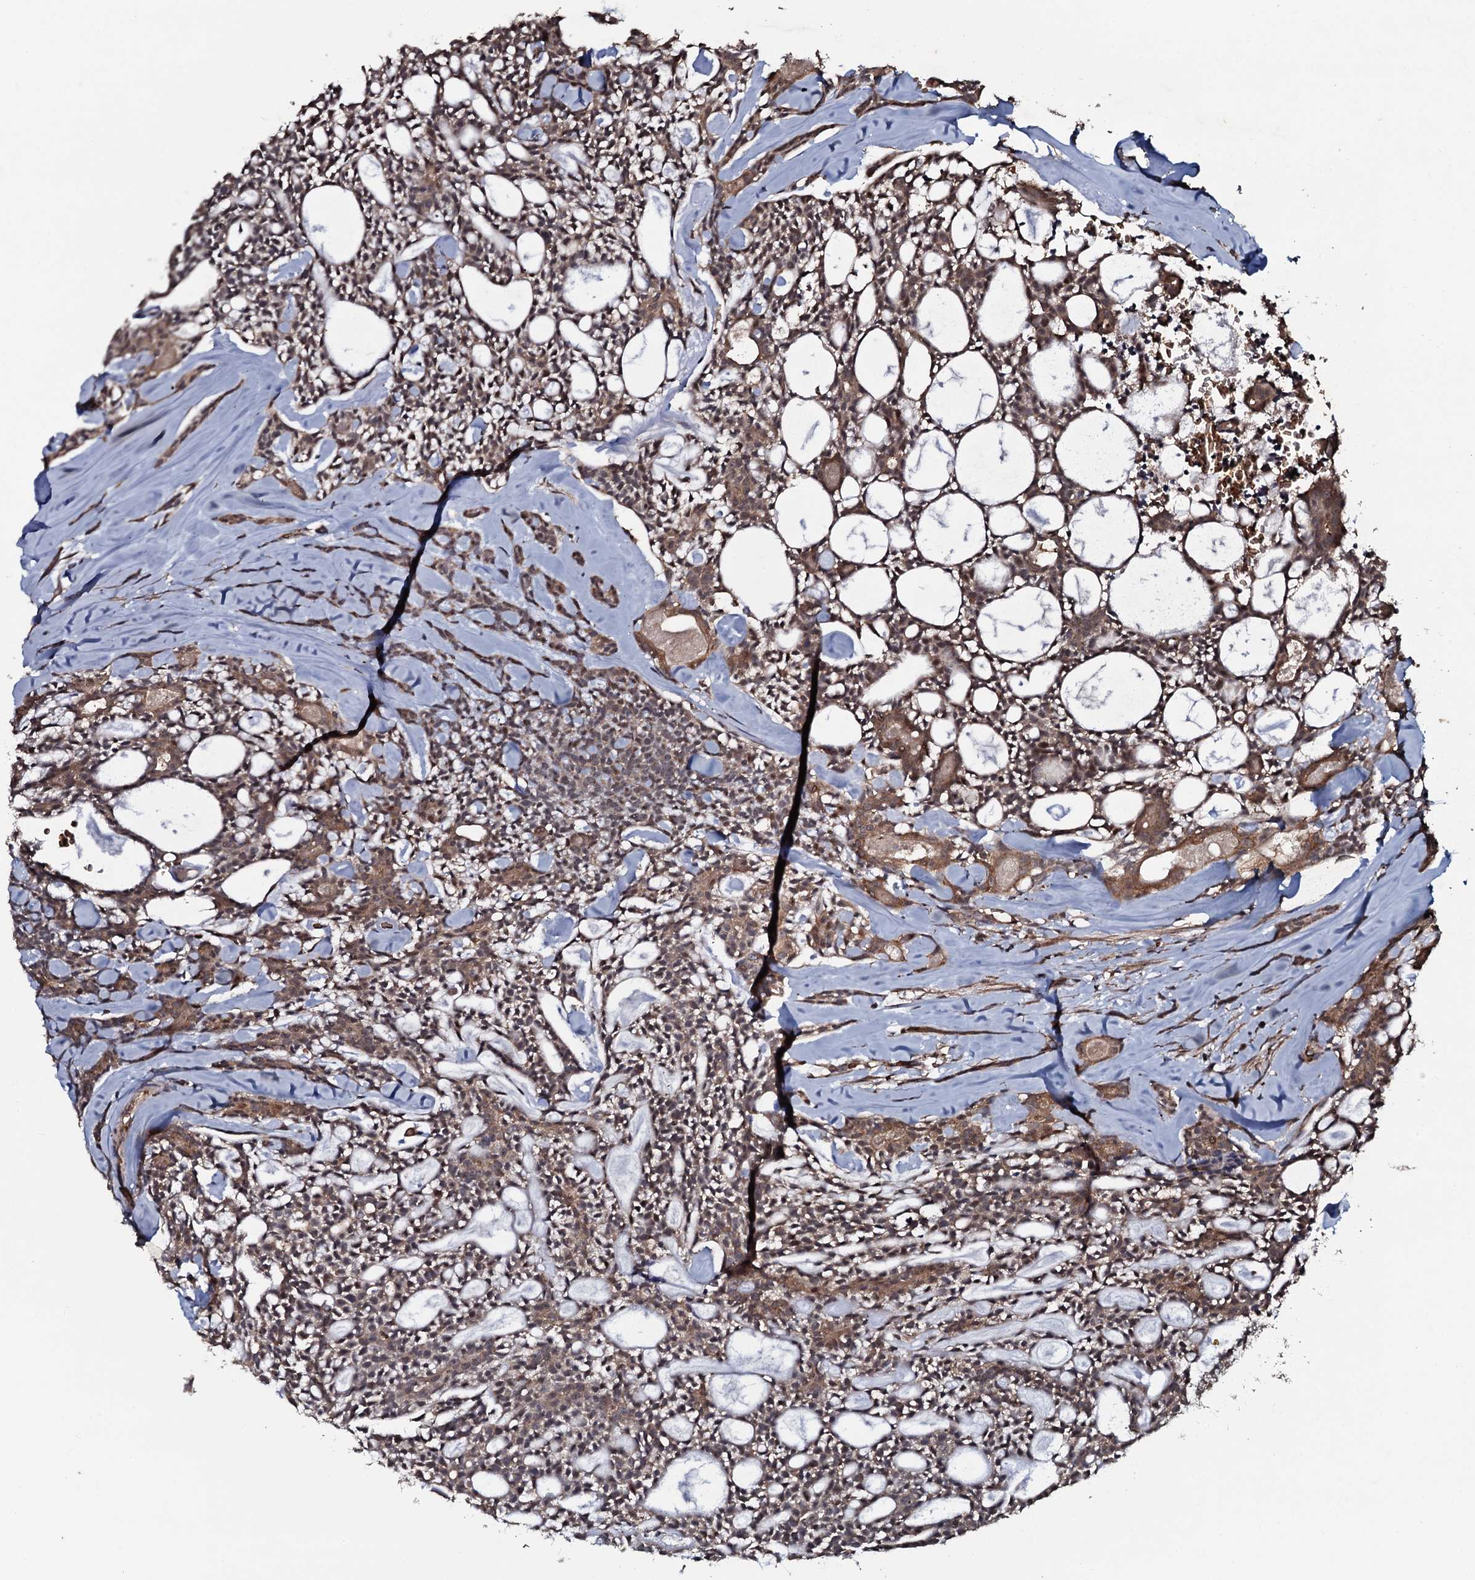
{"staining": {"intensity": "moderate", "quantity": "25%-75%", "location": "cytoplasmic/membranous,nuclear"}, "tissue": "head and neck cancer", "cell_type": "Tumor cells", "image_type": "cancer", "snomed": [{"axis": "morphology", "description": "Adenocarcinoma, NOS"}, {"axis": "topography", "description": "Salivary gland"}, {"axis": "topography", "description": "Head-Neck"}], "caption": "Tumor cells display medium levels of moderate cytoplasmic/membranous and nuclear expression in approximately 25%-75% of cells in human adenocarcinoma (head and neck).", "gene": "ADGRG3", "patient": {"sex": "male", "age": 55}}